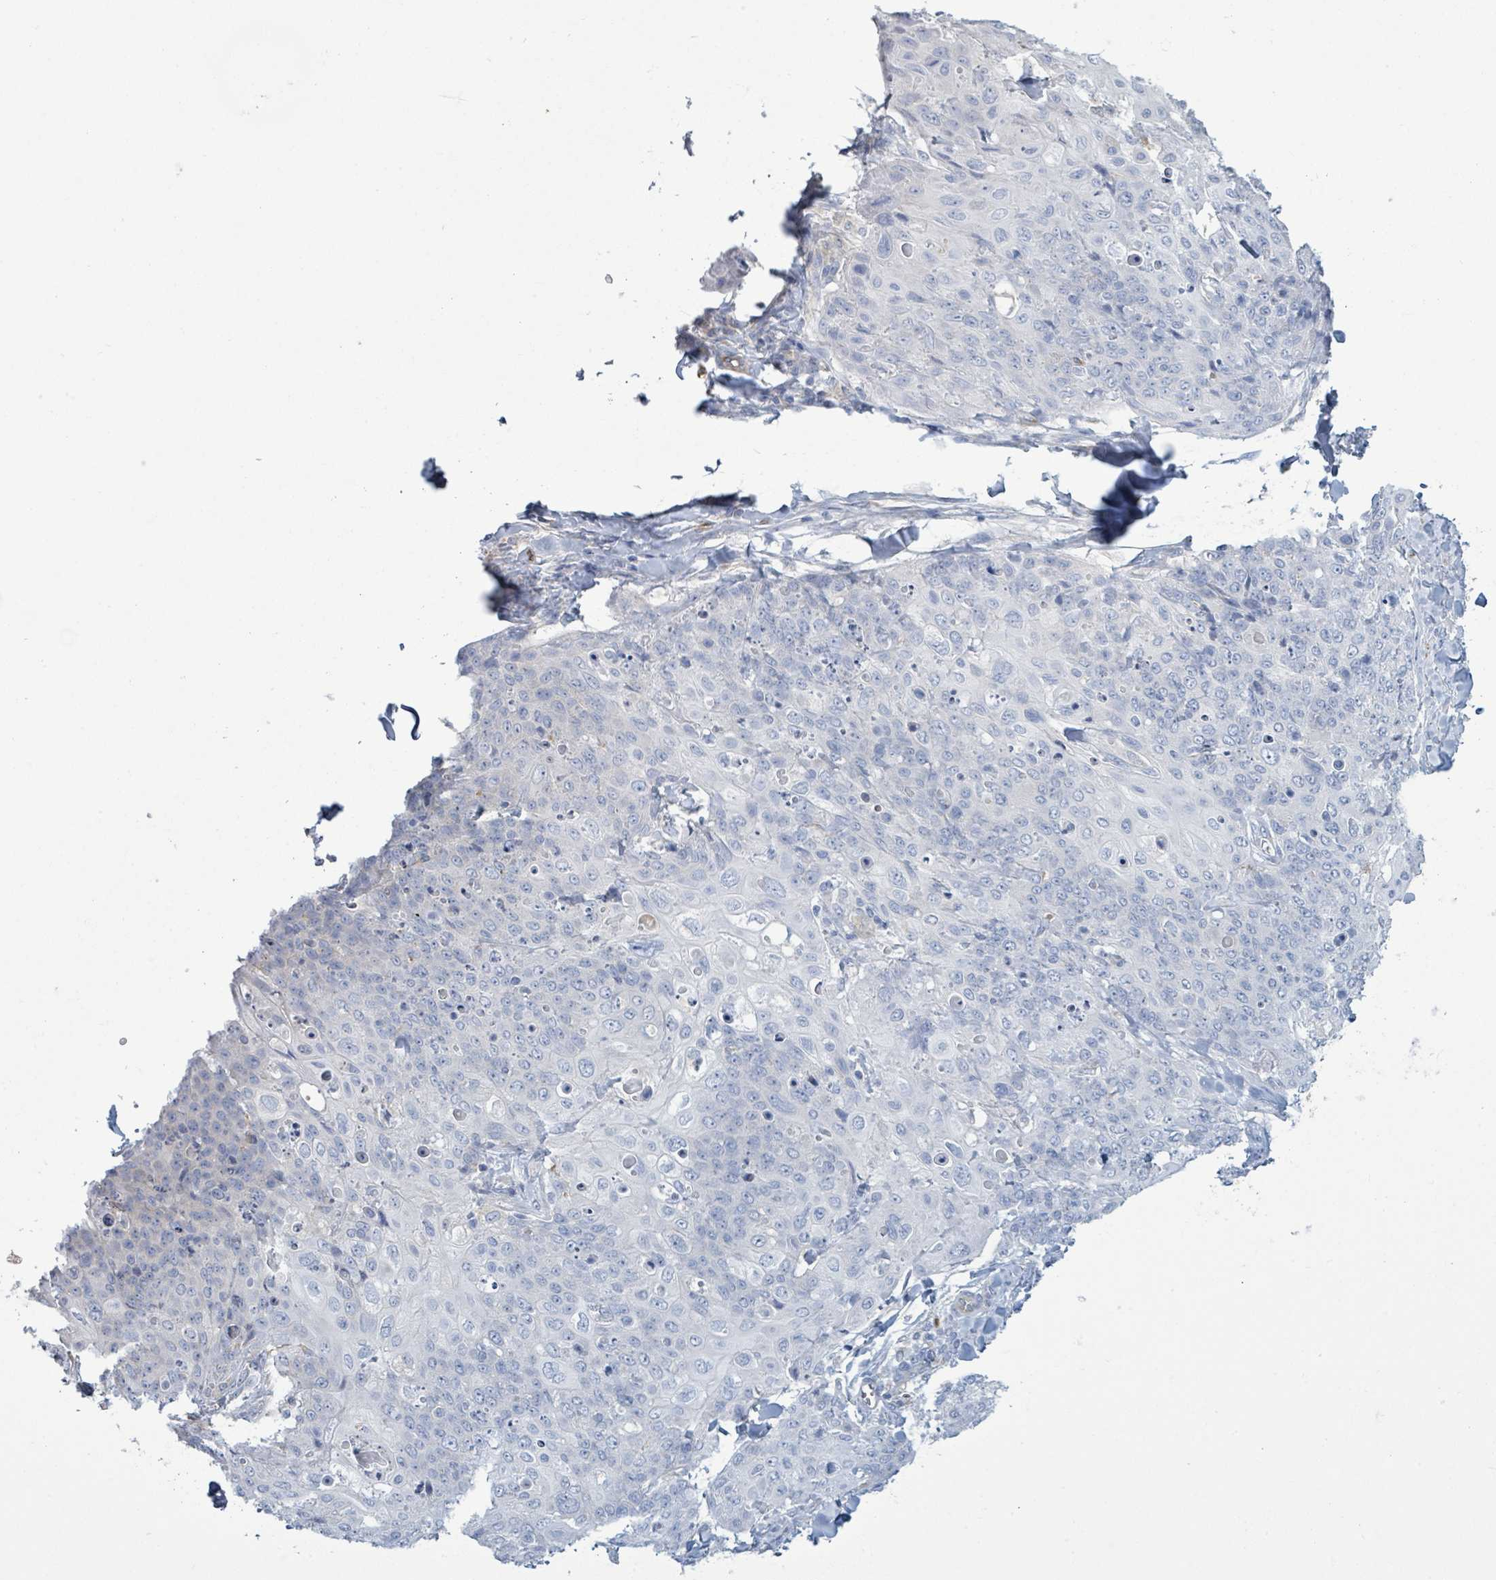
{"staining": {"intensity": "negative", "quantity": "none", "location": "none"}, "tissue": "skin cancer", "cell_type": "Tumor cells", "image_type": "cancer", "snomed": [{"axis": "morphology", "description": "Squamous cell carcinoma, NOS"}, {"axis": "topography", "description": "Skin"}, {"axis": "topography", "description": "Vulva"}], "caption": "Skin cancer was stained to show a protein in brown. There is no significant staining in tumor cells.", "gene": "SIRPB1", "patient": {"sex": "female", "age": 85}}